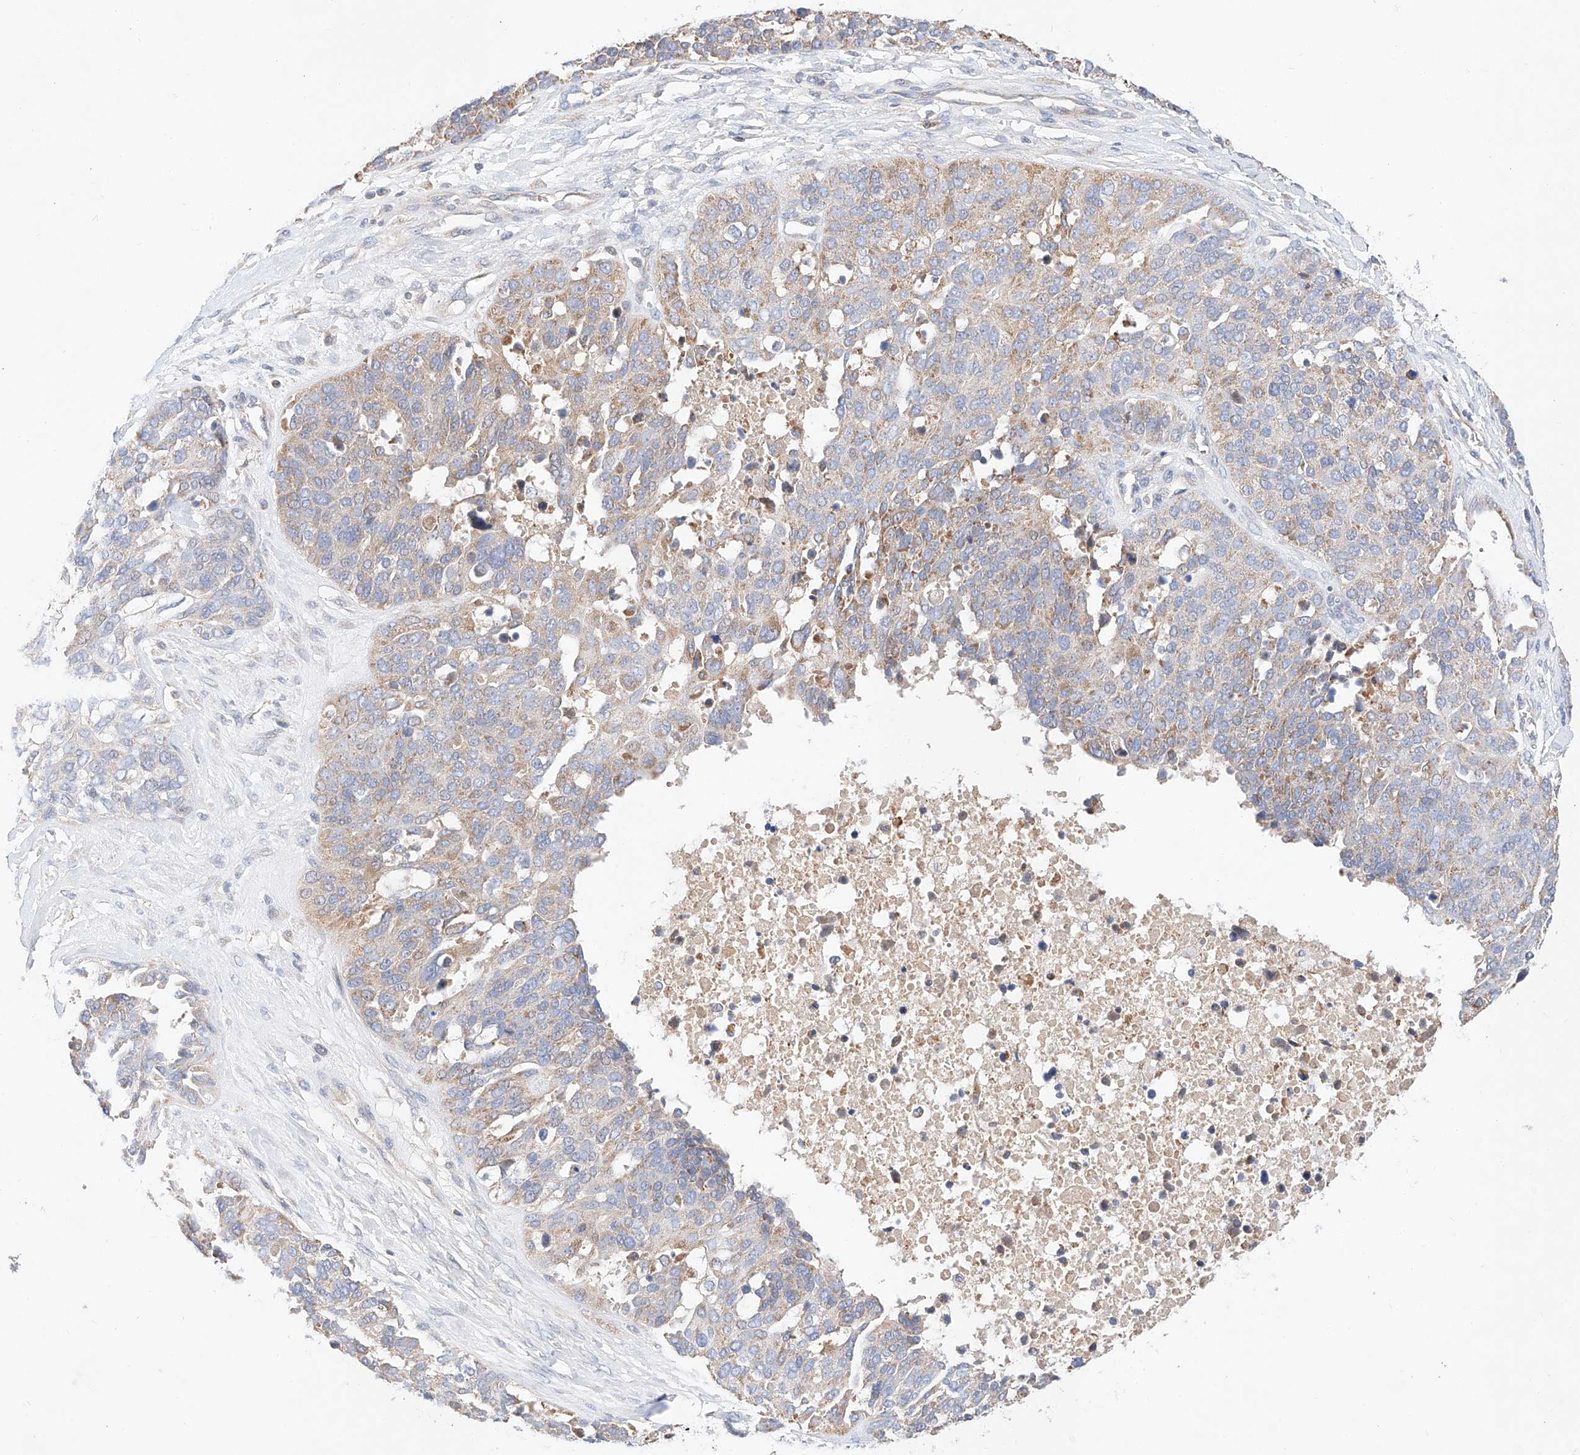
{"staining": {"intensity": "weak", "quantity": "25%-75%", "location": "cytoplasmic/membranous"}, "tissue": "ovarian cancer", "cell_type": "Tumor cells", "image_type": "cancer", "snomed": [{"axis": "morphology", "description": "Cystadenocarcinoma, serous, NOS"}, {"axis": "topography", "description": "Ovary"}], "caption": "Approximately 25%-75% of tumor cells in serous cystadenocarcinoma (ovarian) reveal weak cytoplasmic/membranous protein positivity as visualized by brown immunohistochemical staining.", "gene": "C6orf118", "patient": {"sex": "female", "age": 44}}